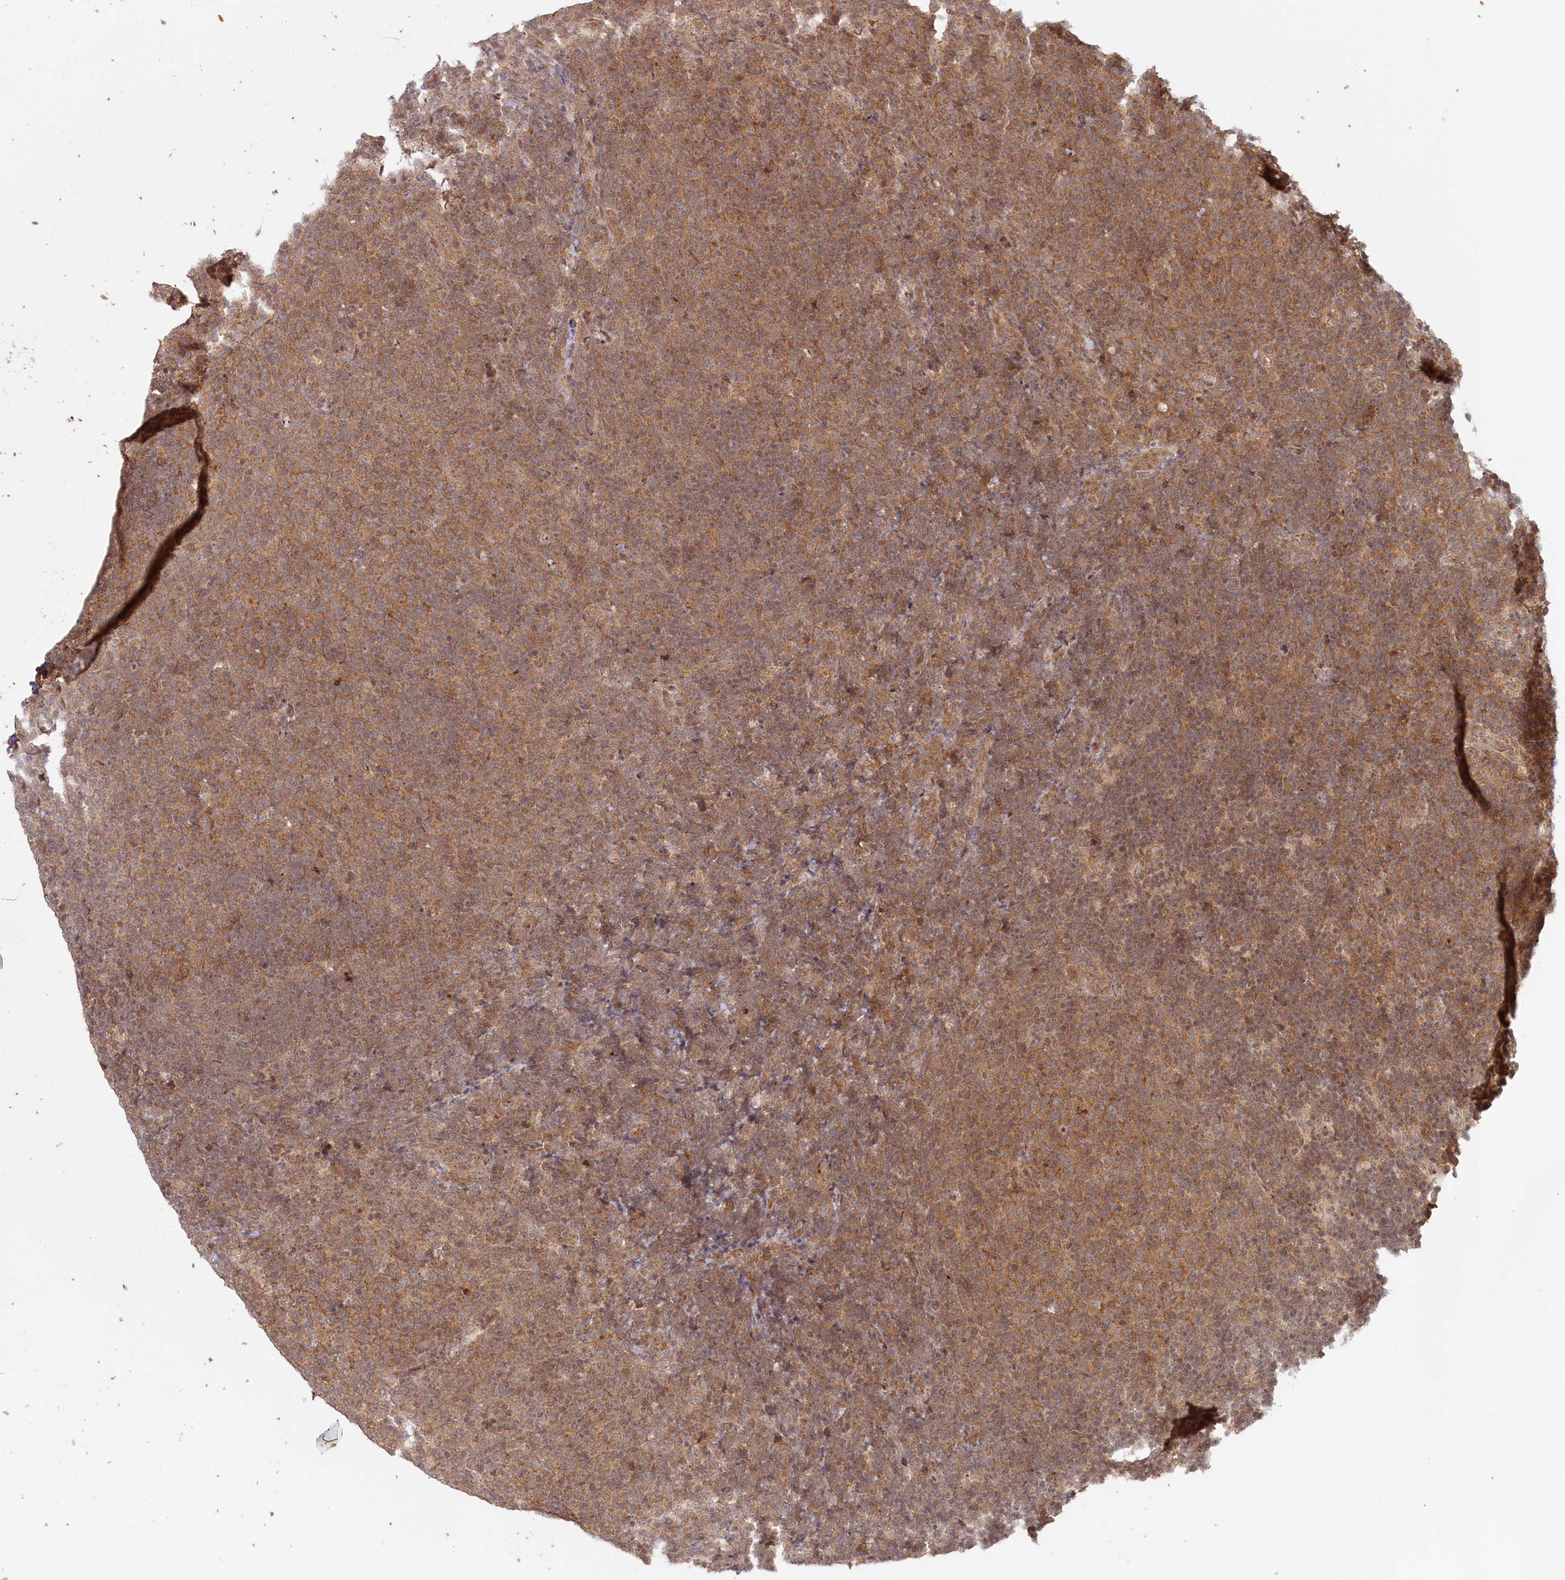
{"staining": {"intensity": "moderate", "quantity": ">75%", "location": "cytoplasmic/membranous"}, "tissue": "lymphoma", "cell_type": "Tumor cells", "image_type": "cancer", "snomed": [{"axis": "morphology", "description": "Malignant lymphoma, non-Hodgkin's type, Low grade"}, {"axis": "topography", "description": "Lymph node"}], "caption": "Immunohistochemical staining of human malignant lymphoma, non-Hodgkin's type (low-grade) demonstrates medium levels of moderate cytoplasmic/membranous expression in approximately >75% of tumor cells.", "gene": "CCDC65", "patient": {"sex": "male", "age": 66}}